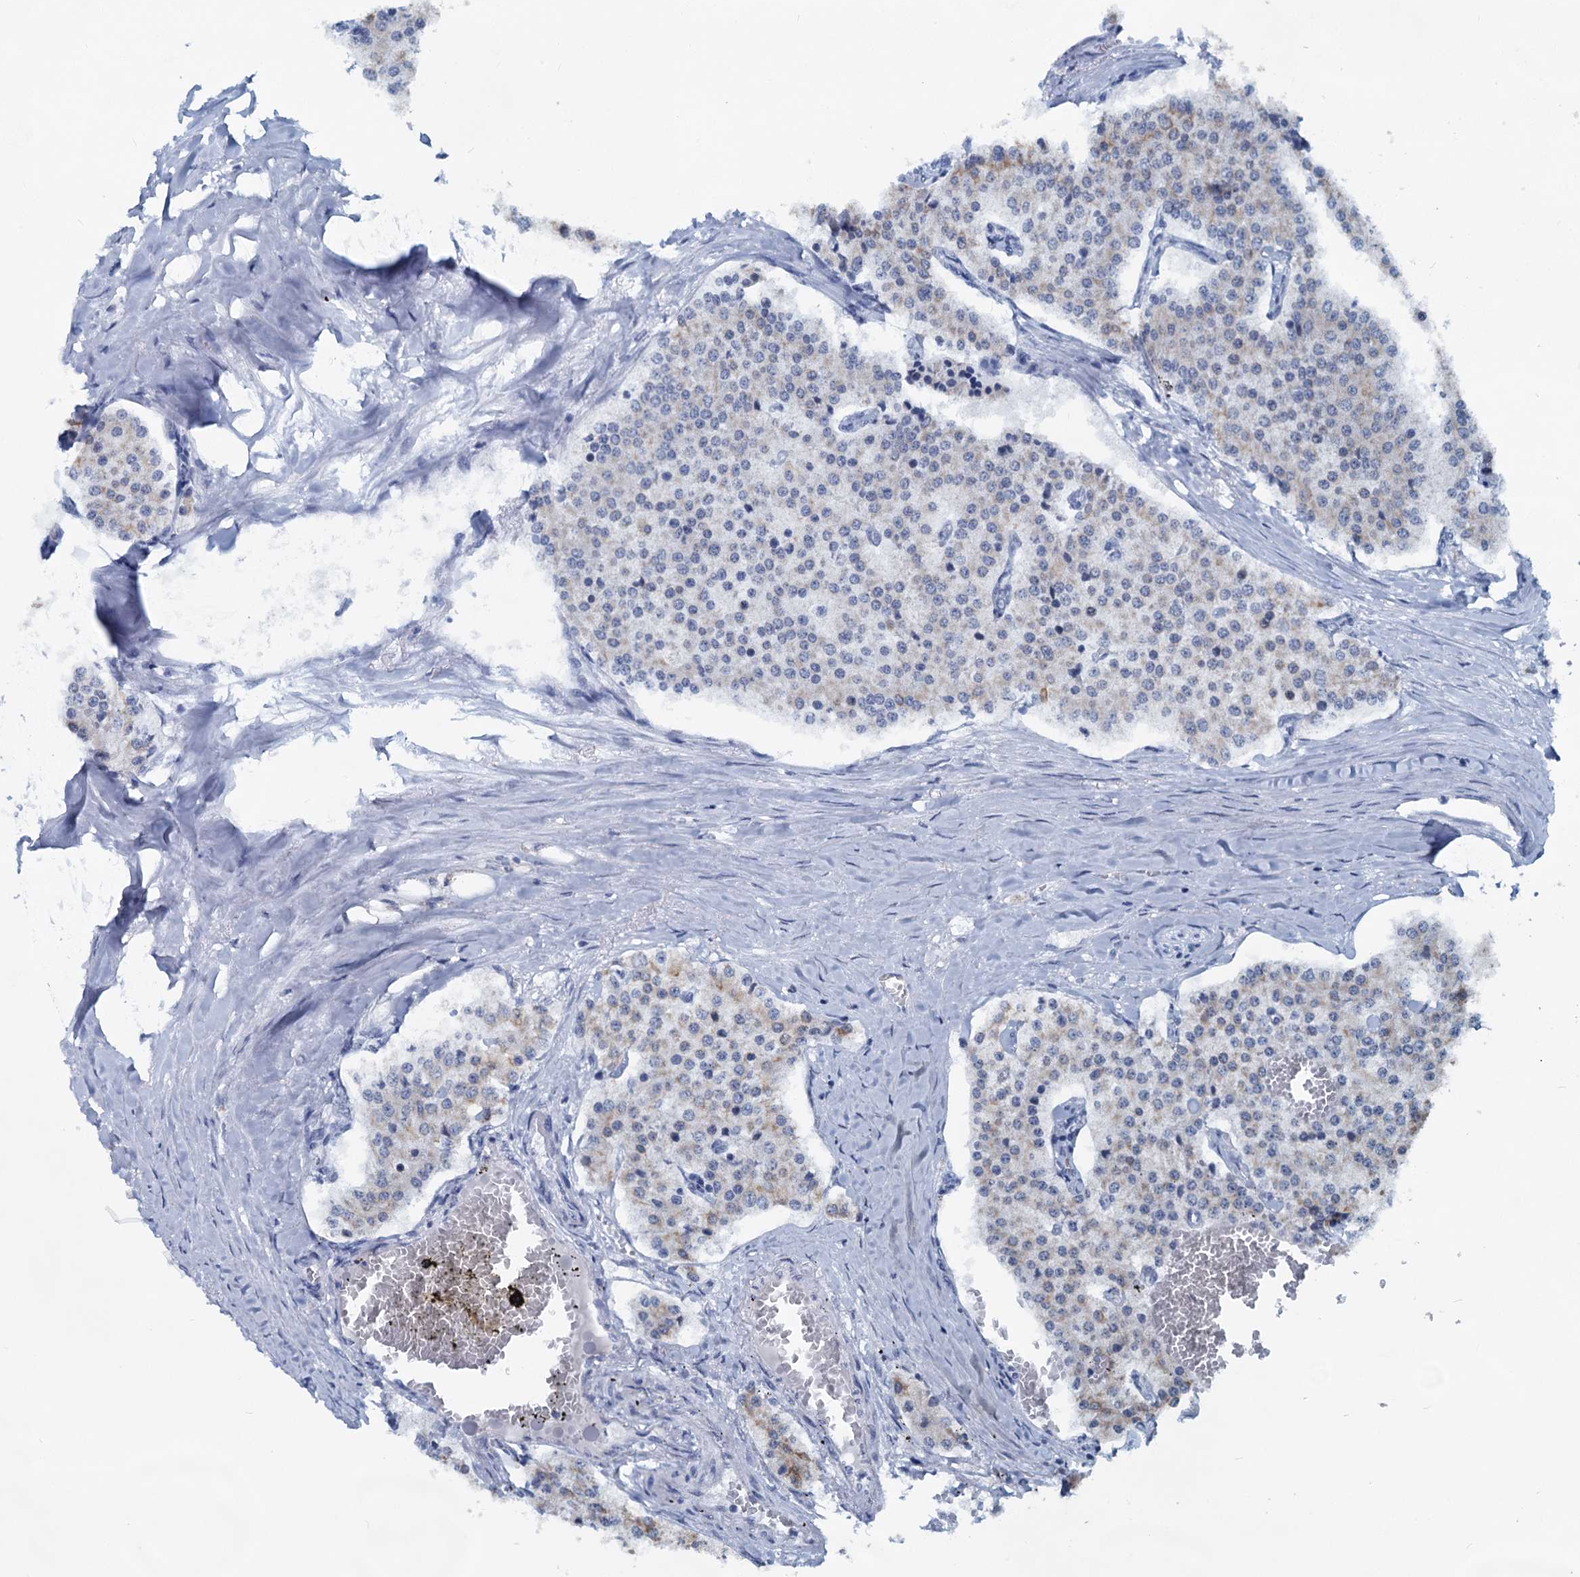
{"staining": {"intensity": "weak", "quantity": "<25%", "location": "cytoplasmic/membranous"}, "tissue": "carcinoid", "cell_type": "Tumor cells", "image_type": "cancer", "snomed": [{"axis": "morphology", "description": "Carcinoid, malignant, NOS"}, {"axis": "topography", "description": "Colon"}], "caption": "A histopathology image of human carcinoid is negative for staining in tumor cells.", "gene": "RITA1", "patient": {"sex": "female", "age": 52}}